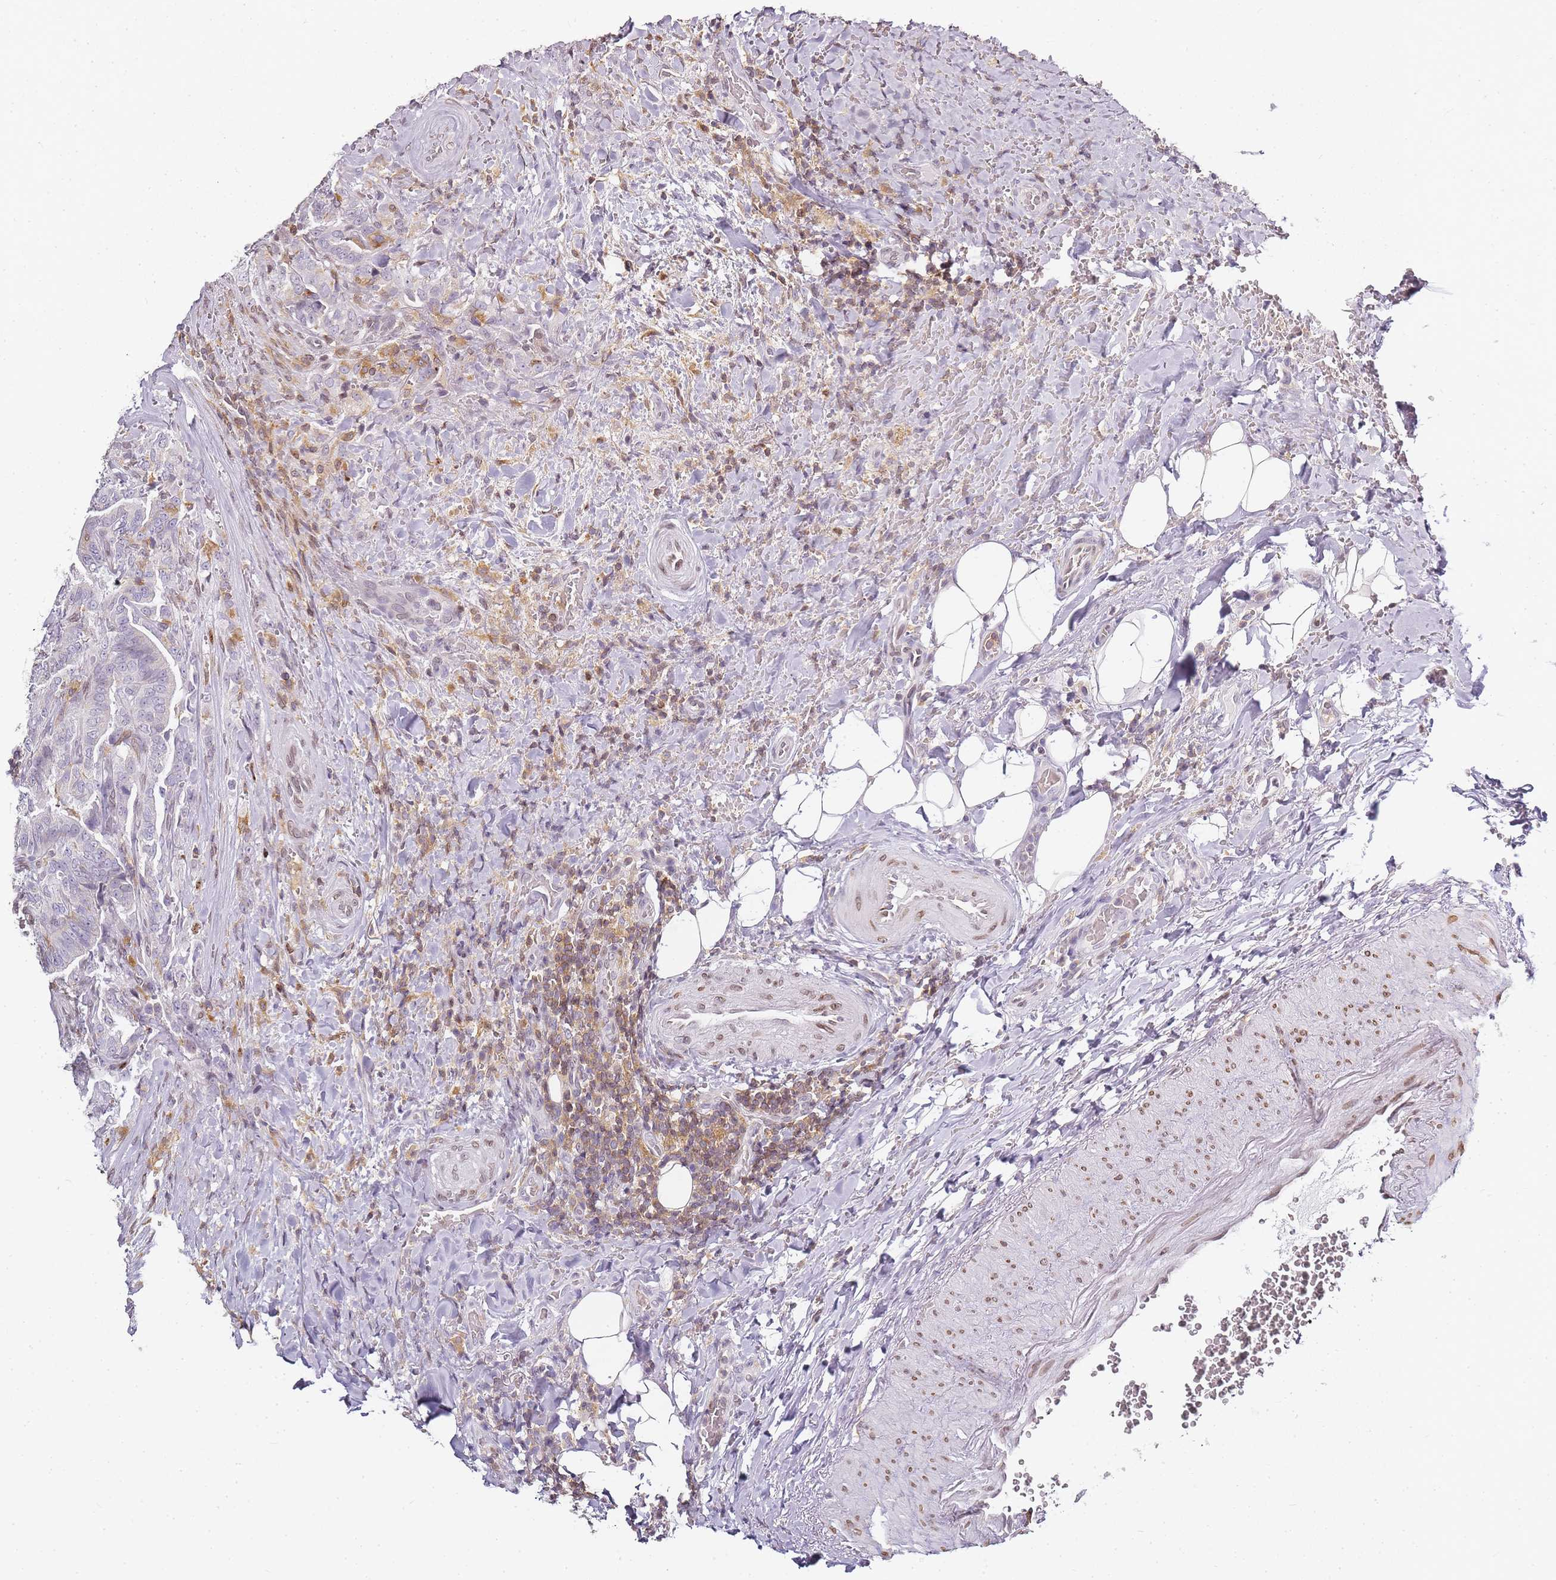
{"staining": {"intensity": "moderate", "quantity": "<25%", "location": "cytoplasmic/membranous"}, "tissue": "thyroid cancer", "cell_type": "Tumor cells", "image_type": "cancer", "snomed": [{"axis": "morphology", "description": "Papillary adenocarcinoma, NOS"}, {"axis": "topography", "description": "Thyroid gland"}], "caption": "This histopathology image reveals thyroid papillary adenocarcinoma stained with IHC to label a protein in brown. The cytoplasmic/membranous of tumor cells show moderate positivity for the protein. Nuclei are counter-stained blue.", "gene": "JAKMIP1", "patient": {"sex": "male", "age": 61}}